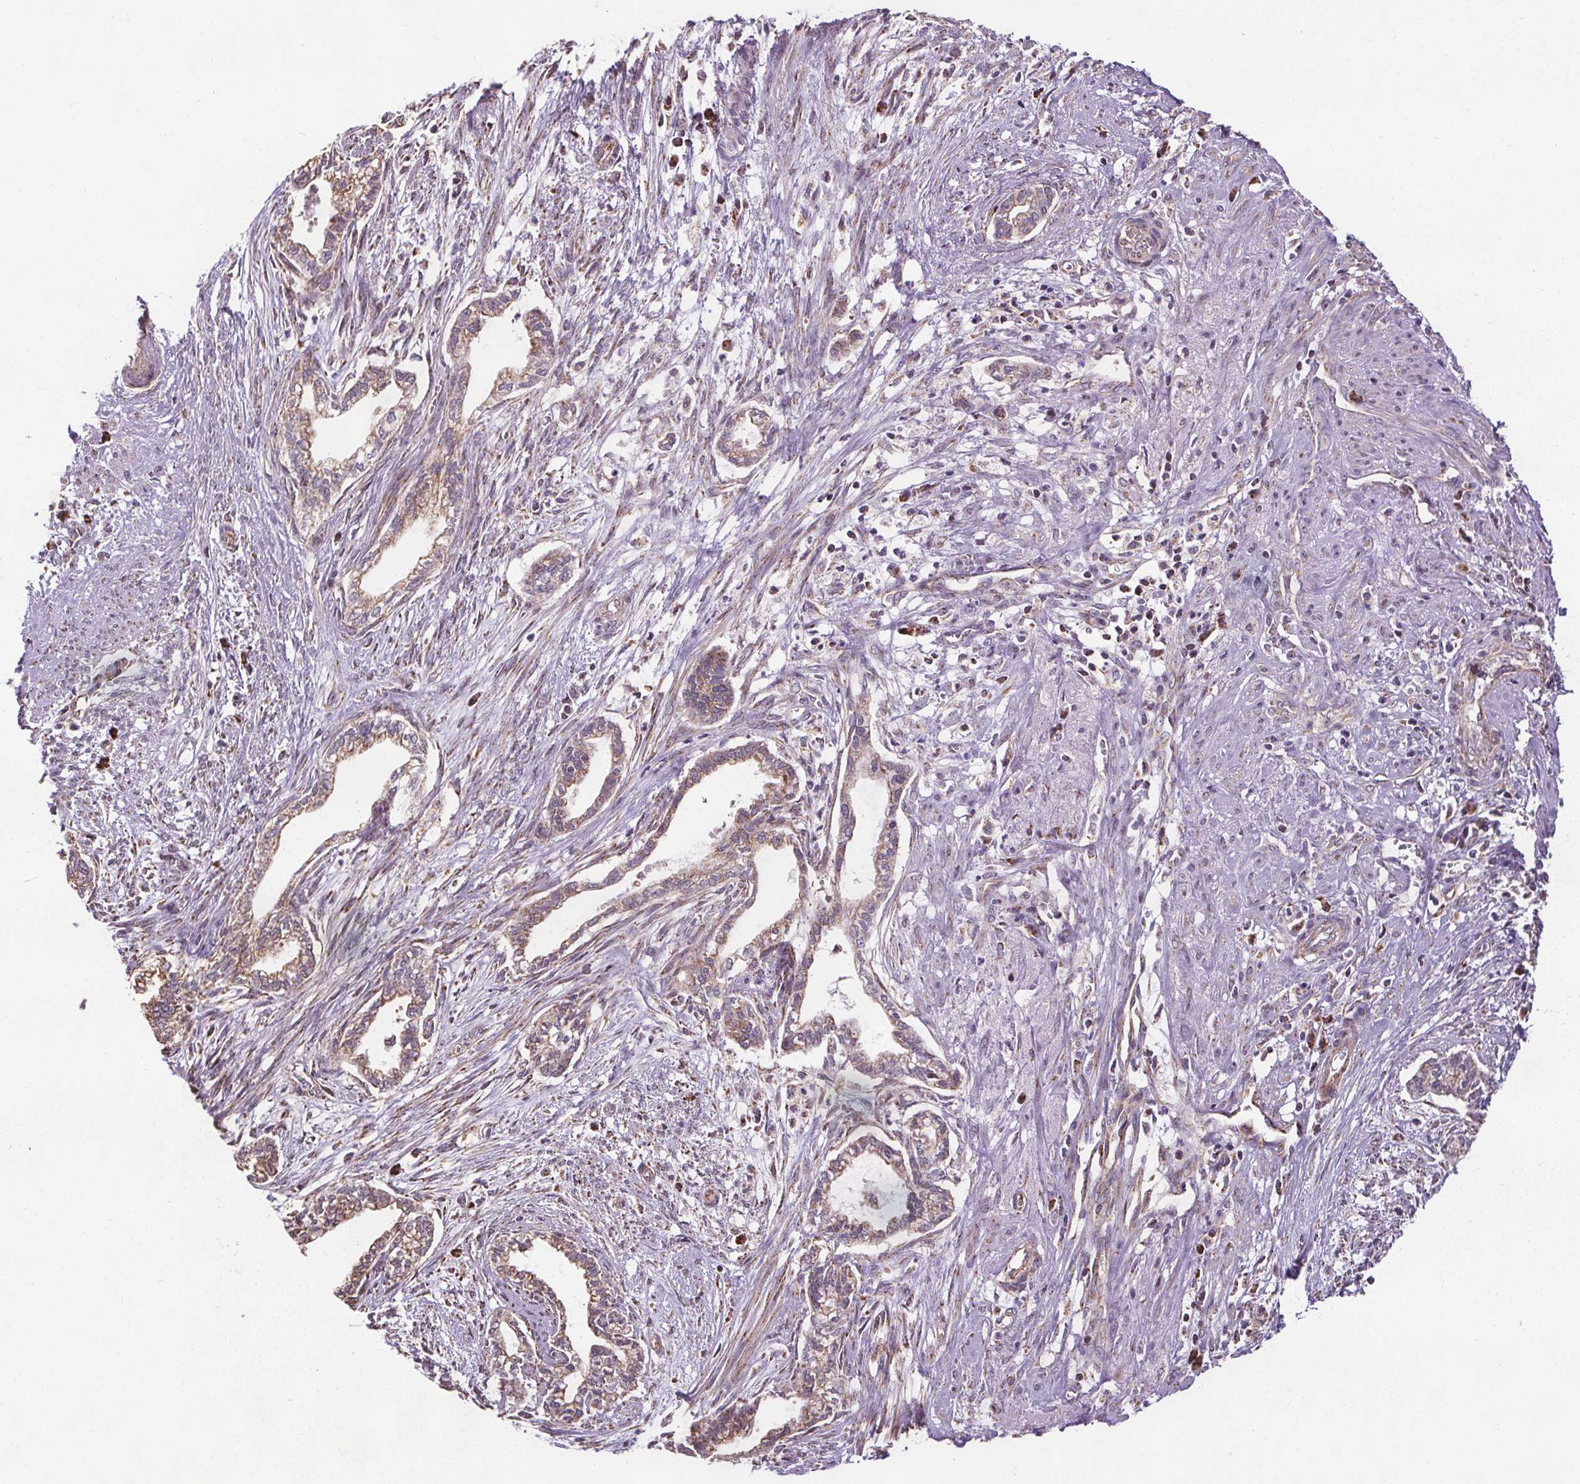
{"staining": {"intensity": "weak", "quantity": ">75%", "location": "cytoplasmic/membranous"}, "tissue": "cervical cancer", "cell_type": "Tumor cells", "image_type": "cancer", "snomed": [{"axis": "morphology", "description": "Adenocarcinoma, NOS"}, {"axis": "topography", "description": "Cervix"}], "caption": "Adenocarcinoma (cervical) stained with DAB IHC exhibits low levels of weak cytoplasmic/membranous expression in approximately >75% of tumor cells. The staining is performed using DAB brown chromogen to label protein expression. The nuclei are counter-stained blue using hematoxylin.", "gene": "ZNF548", "patient": {"sex": "female", "age": 62}}